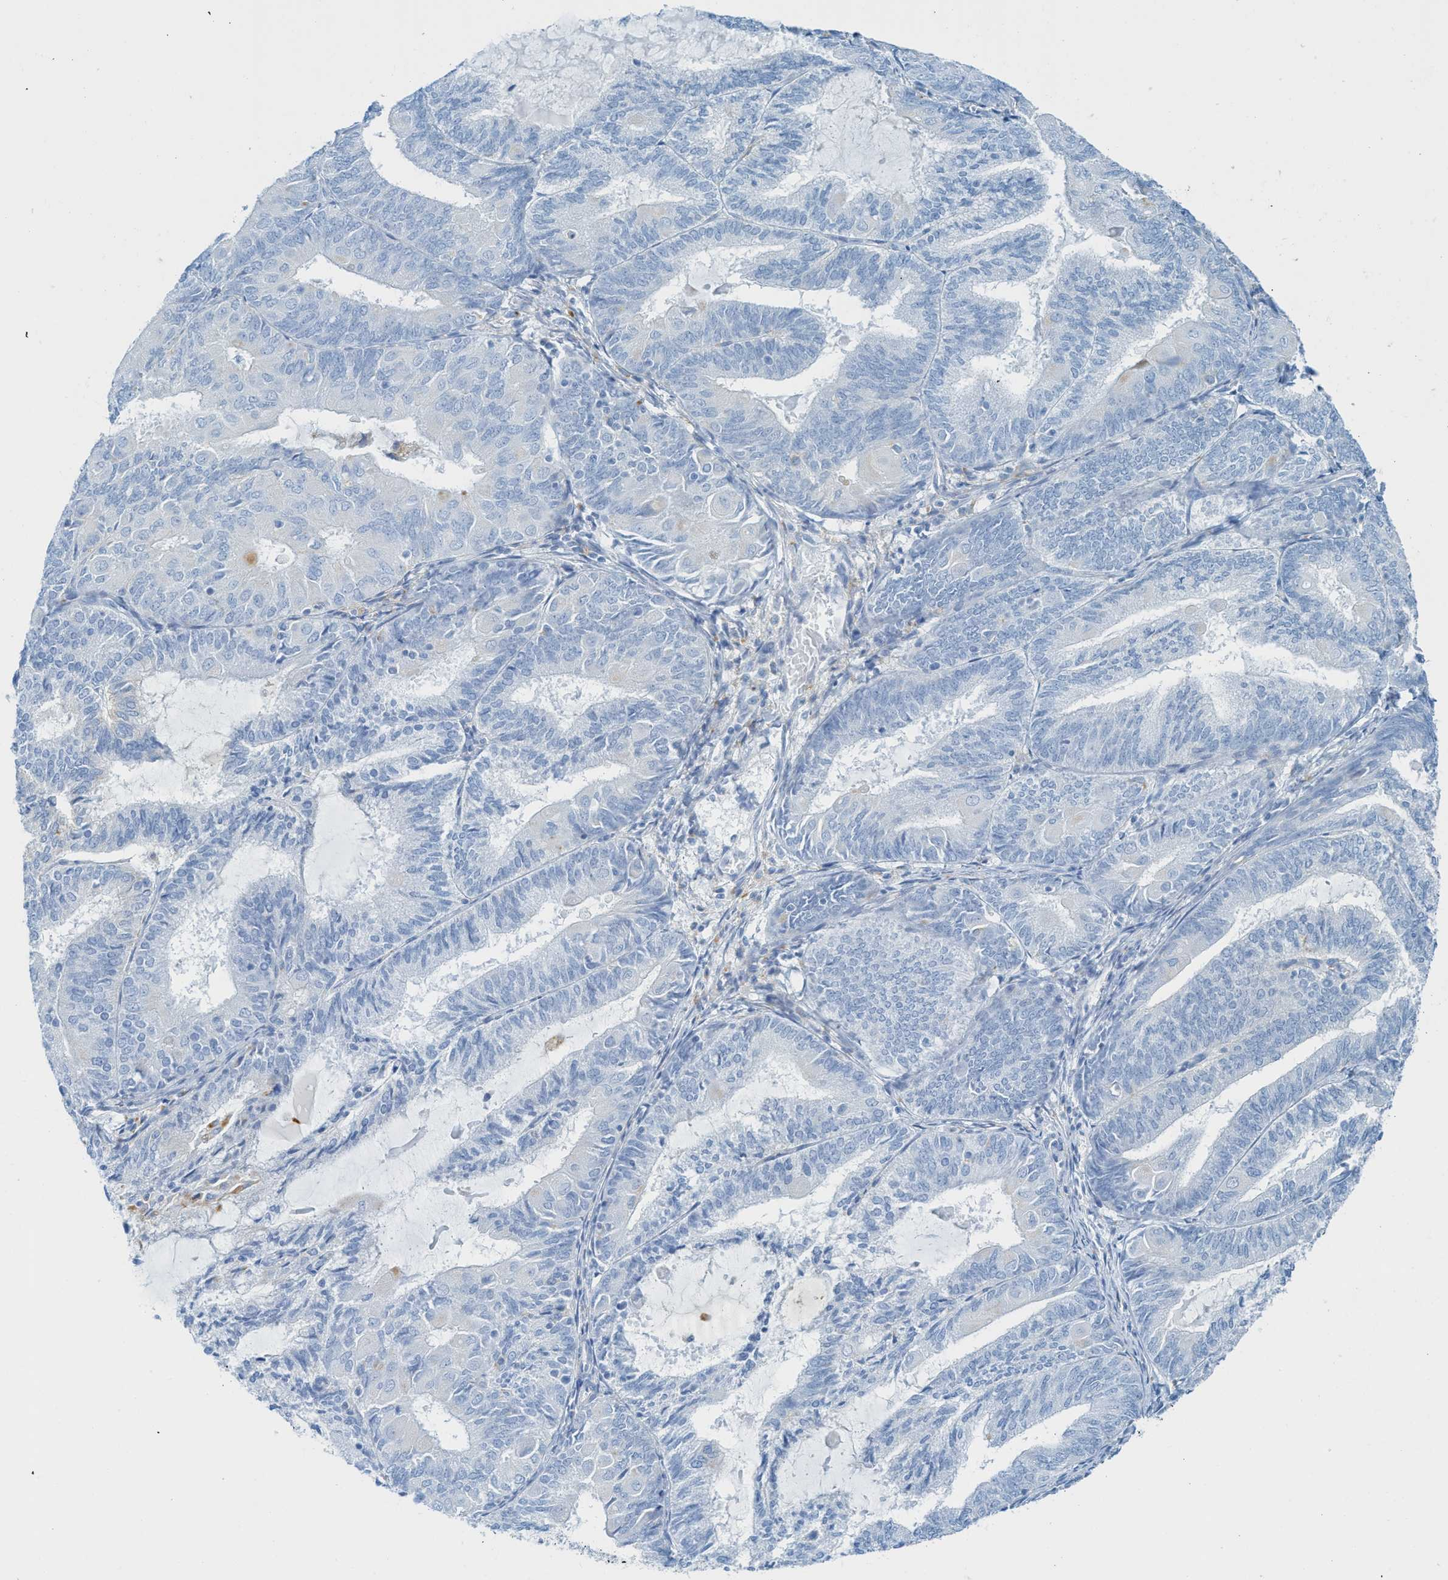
{"staining": {"intensity": "negative", "quantity": "none", "location": "none"}, "tissue": "endometrial cancer", "cell_type": "Tumor cells", "image_type": "cancer", "snomed": [{"axis": "morphology", "description": "Adenocarcinoma, NOS"}, {"axis": "topography", "description": "Endometrium"}], "caption": "IHC photomicrograph of endometrial cancer stained for a protein (brown), which displays no staining in tumor cells.", "gene": "C21orf62", "patient": {"sex": "female", "age": 81}}